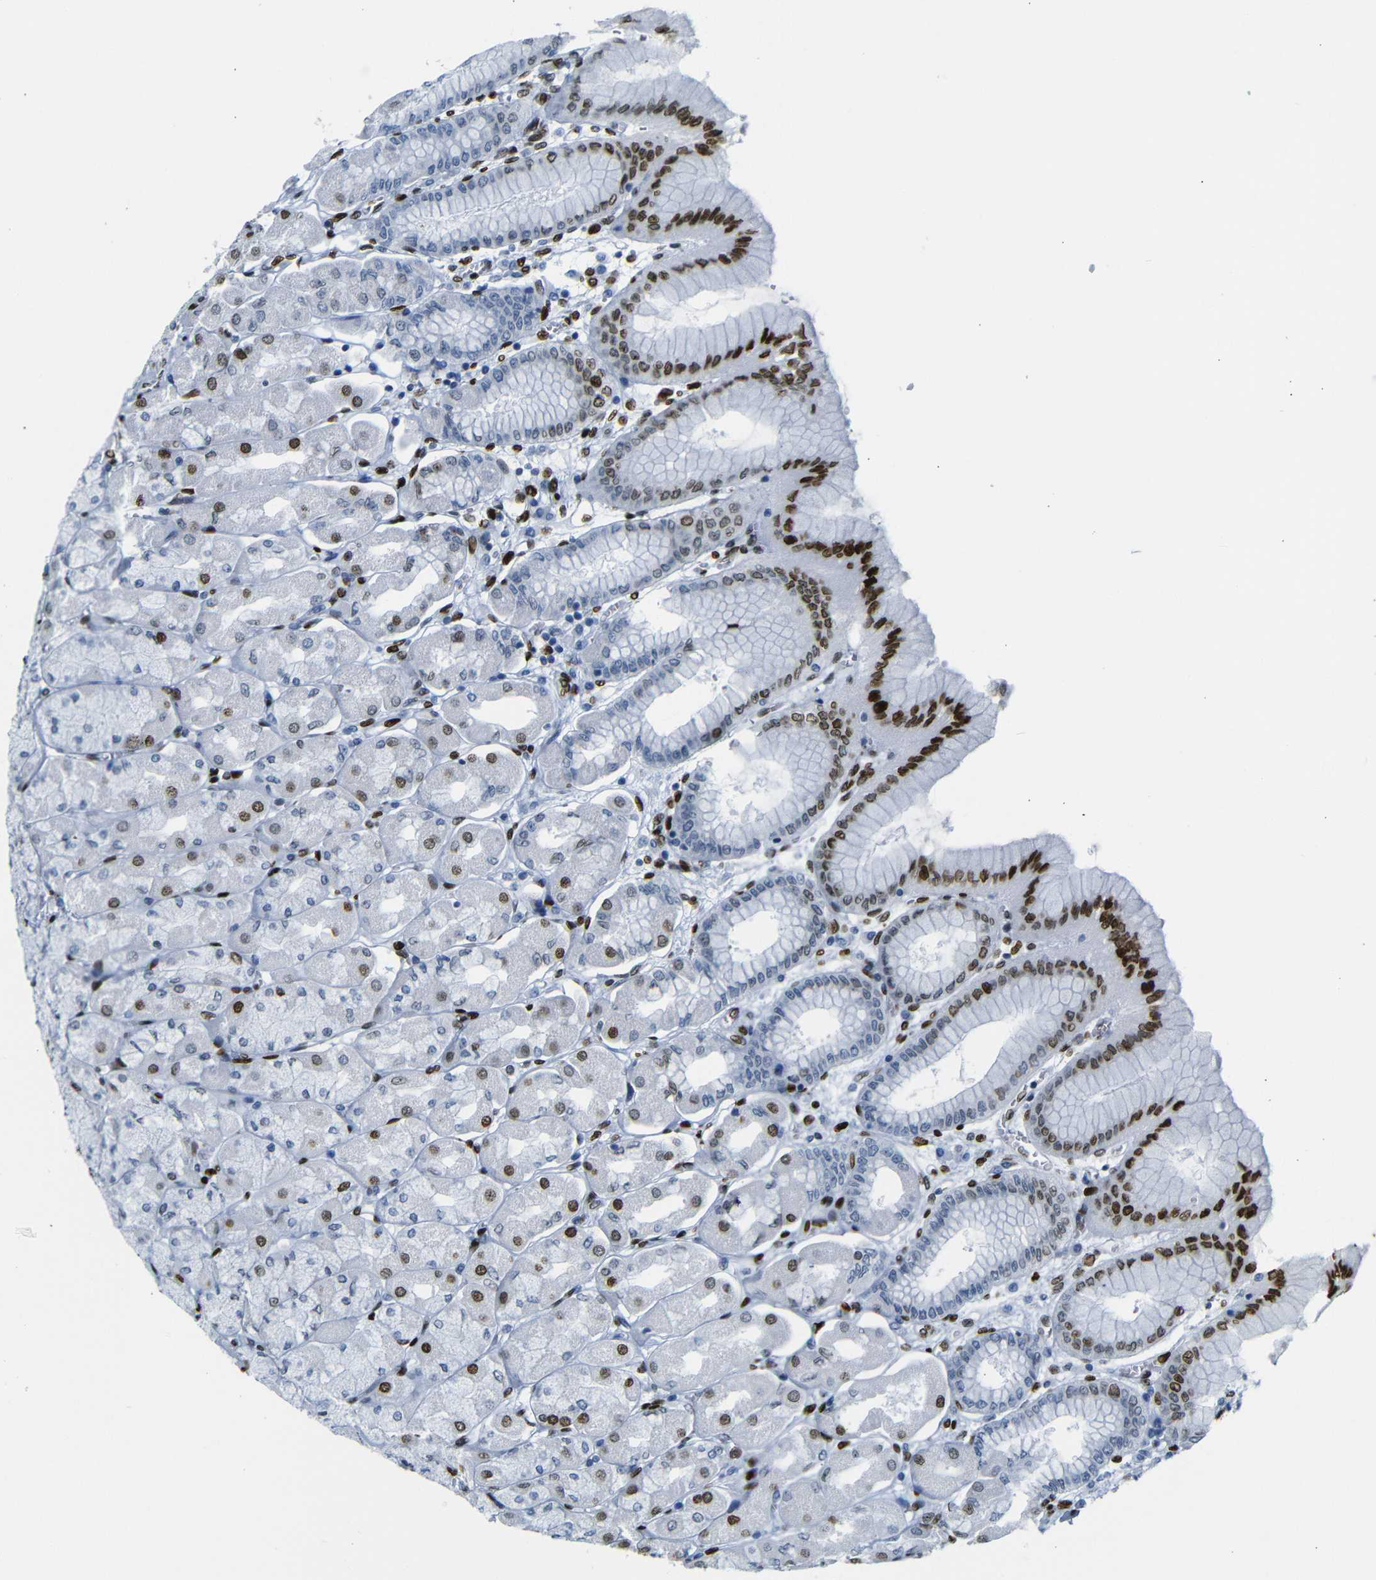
{"staining": {"intensity": "strong", "quantity": "25%-75%", "location": "nuclear"}, "tissue": "stomach", "cell_type": "Glandular cells", "image_type": "normal", "snomed": [{"axis": "morphology", "description": "Normal tissue, NOS"}, {"axis": "topography", "description": "Stomach, upper"}], "caption": "Protein staining of normal stomach exhibits strong nuclear expression in approximately 25%-75% of glandular cells.", "gene": "NPIPB15", "patient": {"sex": "female", "age": 56}}